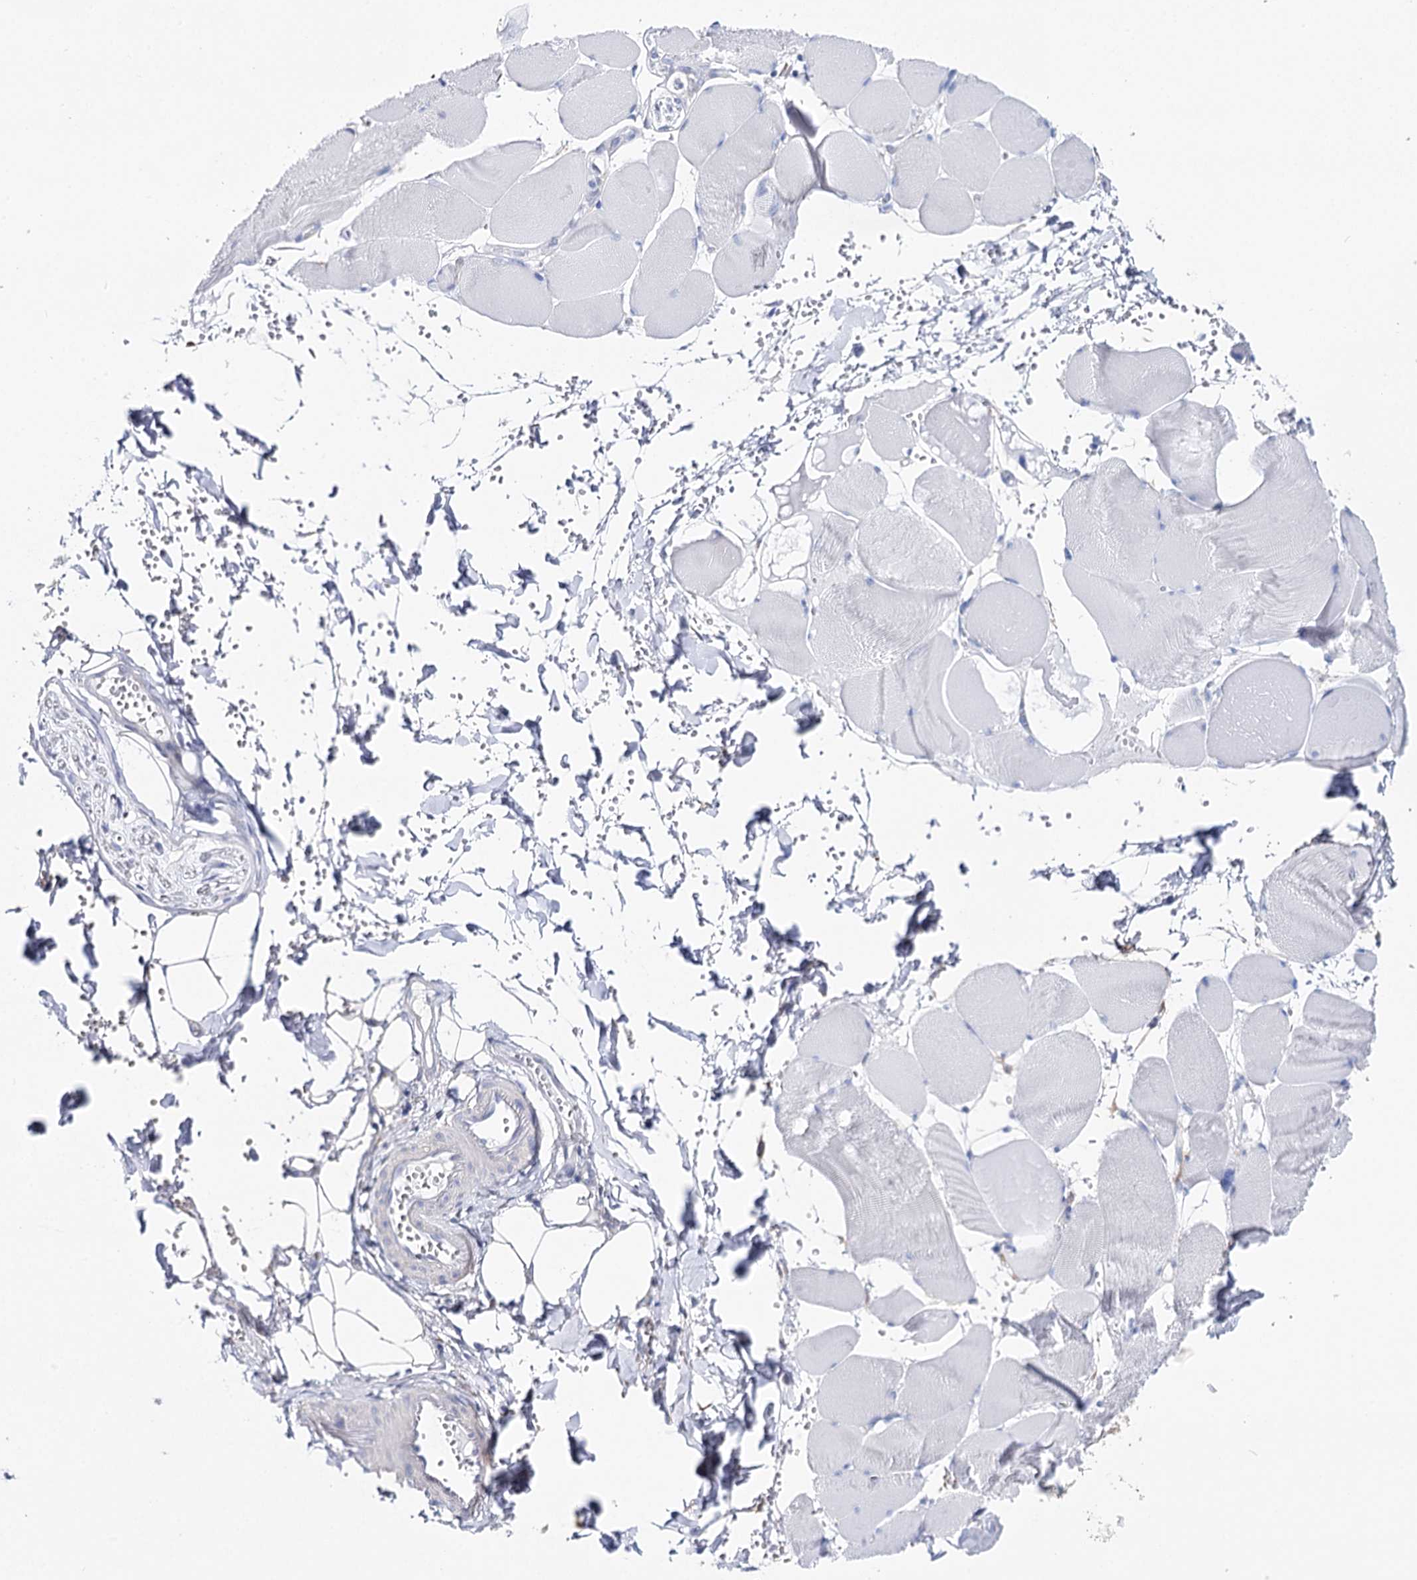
{"staining": {"intensity": "negative", "quantity": "none", "location": "none"}, "tissue": "adipose tissue", "cell_type": "Adipocytes", "image_type": "normal", "snomed": [{"axis": "morphology", "description": "Normal tissue, NOS"}, {"axis": "topography", "description": "Skeletal muscle"}, {"axis": "topography", "description": "Peripheral nerve tissue"}], "caption": "Immunohistochemical staining of benign adipose tissue exhibits no significant expression in adipocytes.", "gene": "UGDH", "patient": {"sex": "female", "age": 55}}